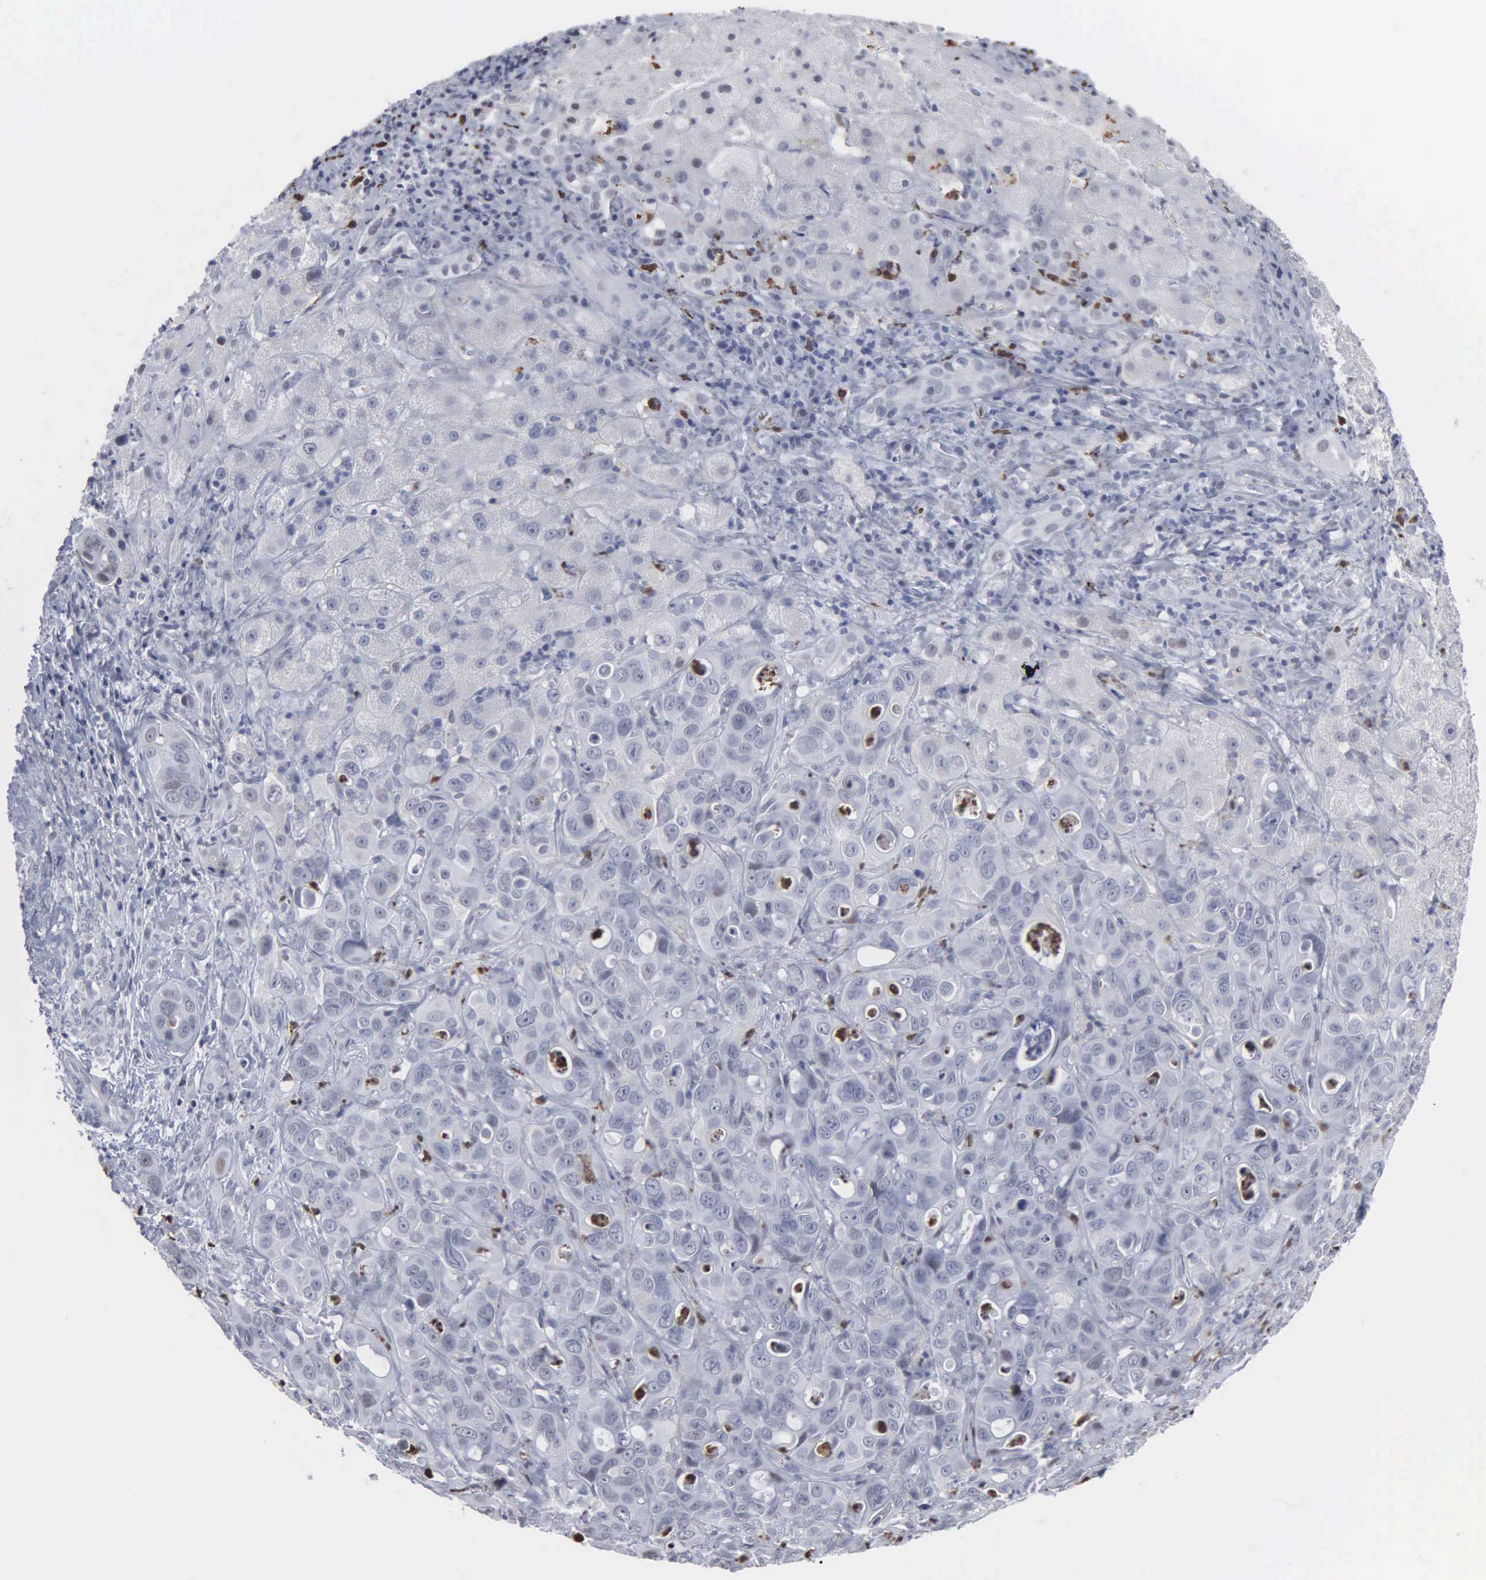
{"staining": {"intensity": "negative", "quantity": "none", "location": "none"}, "tissue": "liver cancer", "cell_type": "Tumor cells", "image_type": "cancer", "snomed": [{"axis": "morphology", "description": "Cholangiocarcinoma"}, {"axis": "topography", "description": "Liver"}], "caption": "The photomicrograph exhibits no significant staining in tumor cells of liver cholangiocarcinoma.", "gene": "SPIN3", "patient": {"sex": "female", "age": 79}}